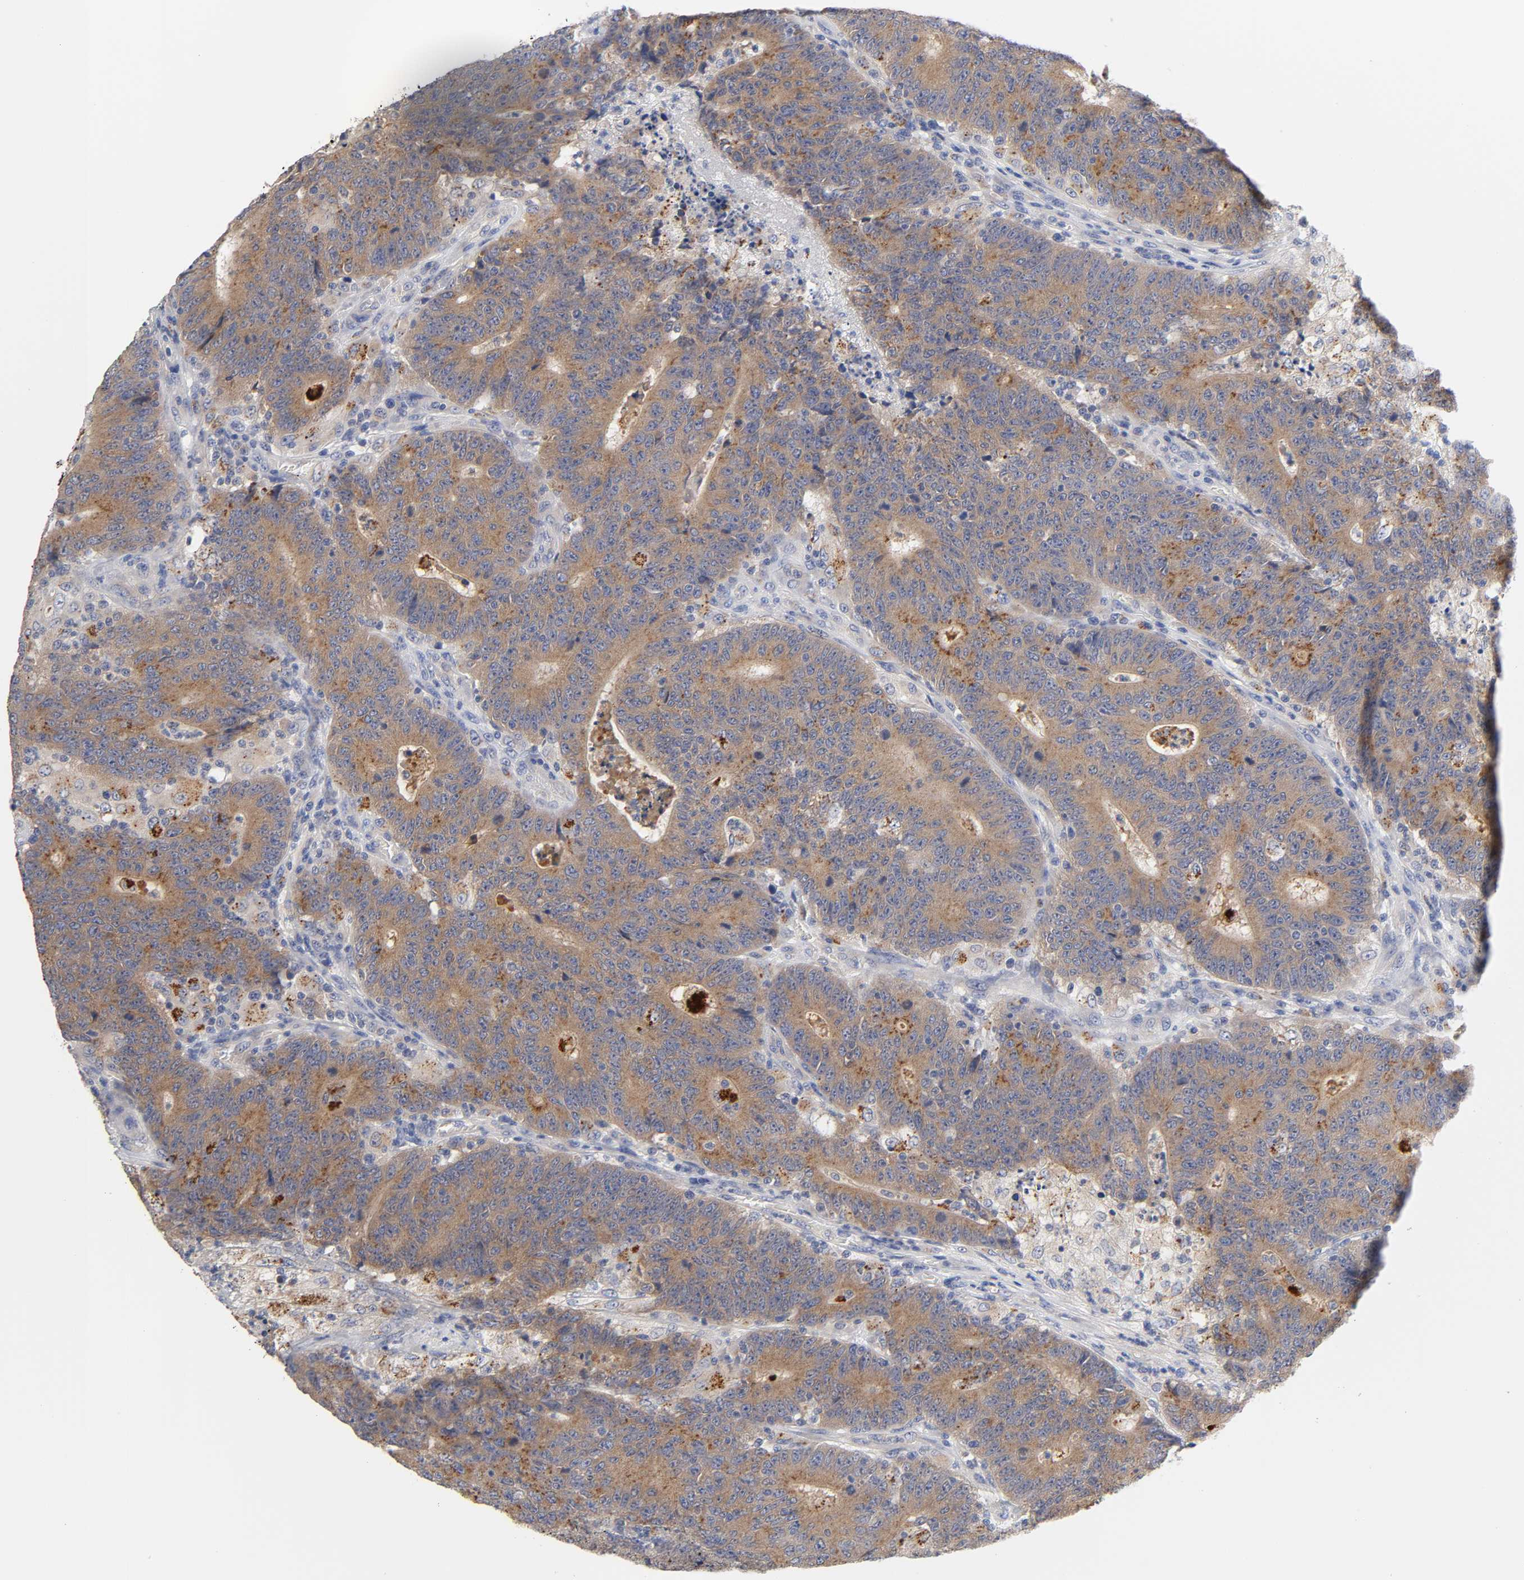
{"staining": {"intensity": "moderate", "quantity": ">75%", "location": "cytoplasmic/membranous"}, "tissue": "colorectal cancer", "cell_type": "Tumor cells", "image_type": "cancer", "snomed": [{"axis": "morphology", "description": "Normal tissue, NOS"}, {"axis": "morphology", "description": "Adenocarcinoma, NOS"}, {"axis": "topography", "description": "Colon"}], "caption": "Human adenocarcinoma (colorectal) stained with a protein marker reveals moderate staining in tumor cells.", "gene": "C17orf75", "patient": {"sex": "female", "age": 75}}